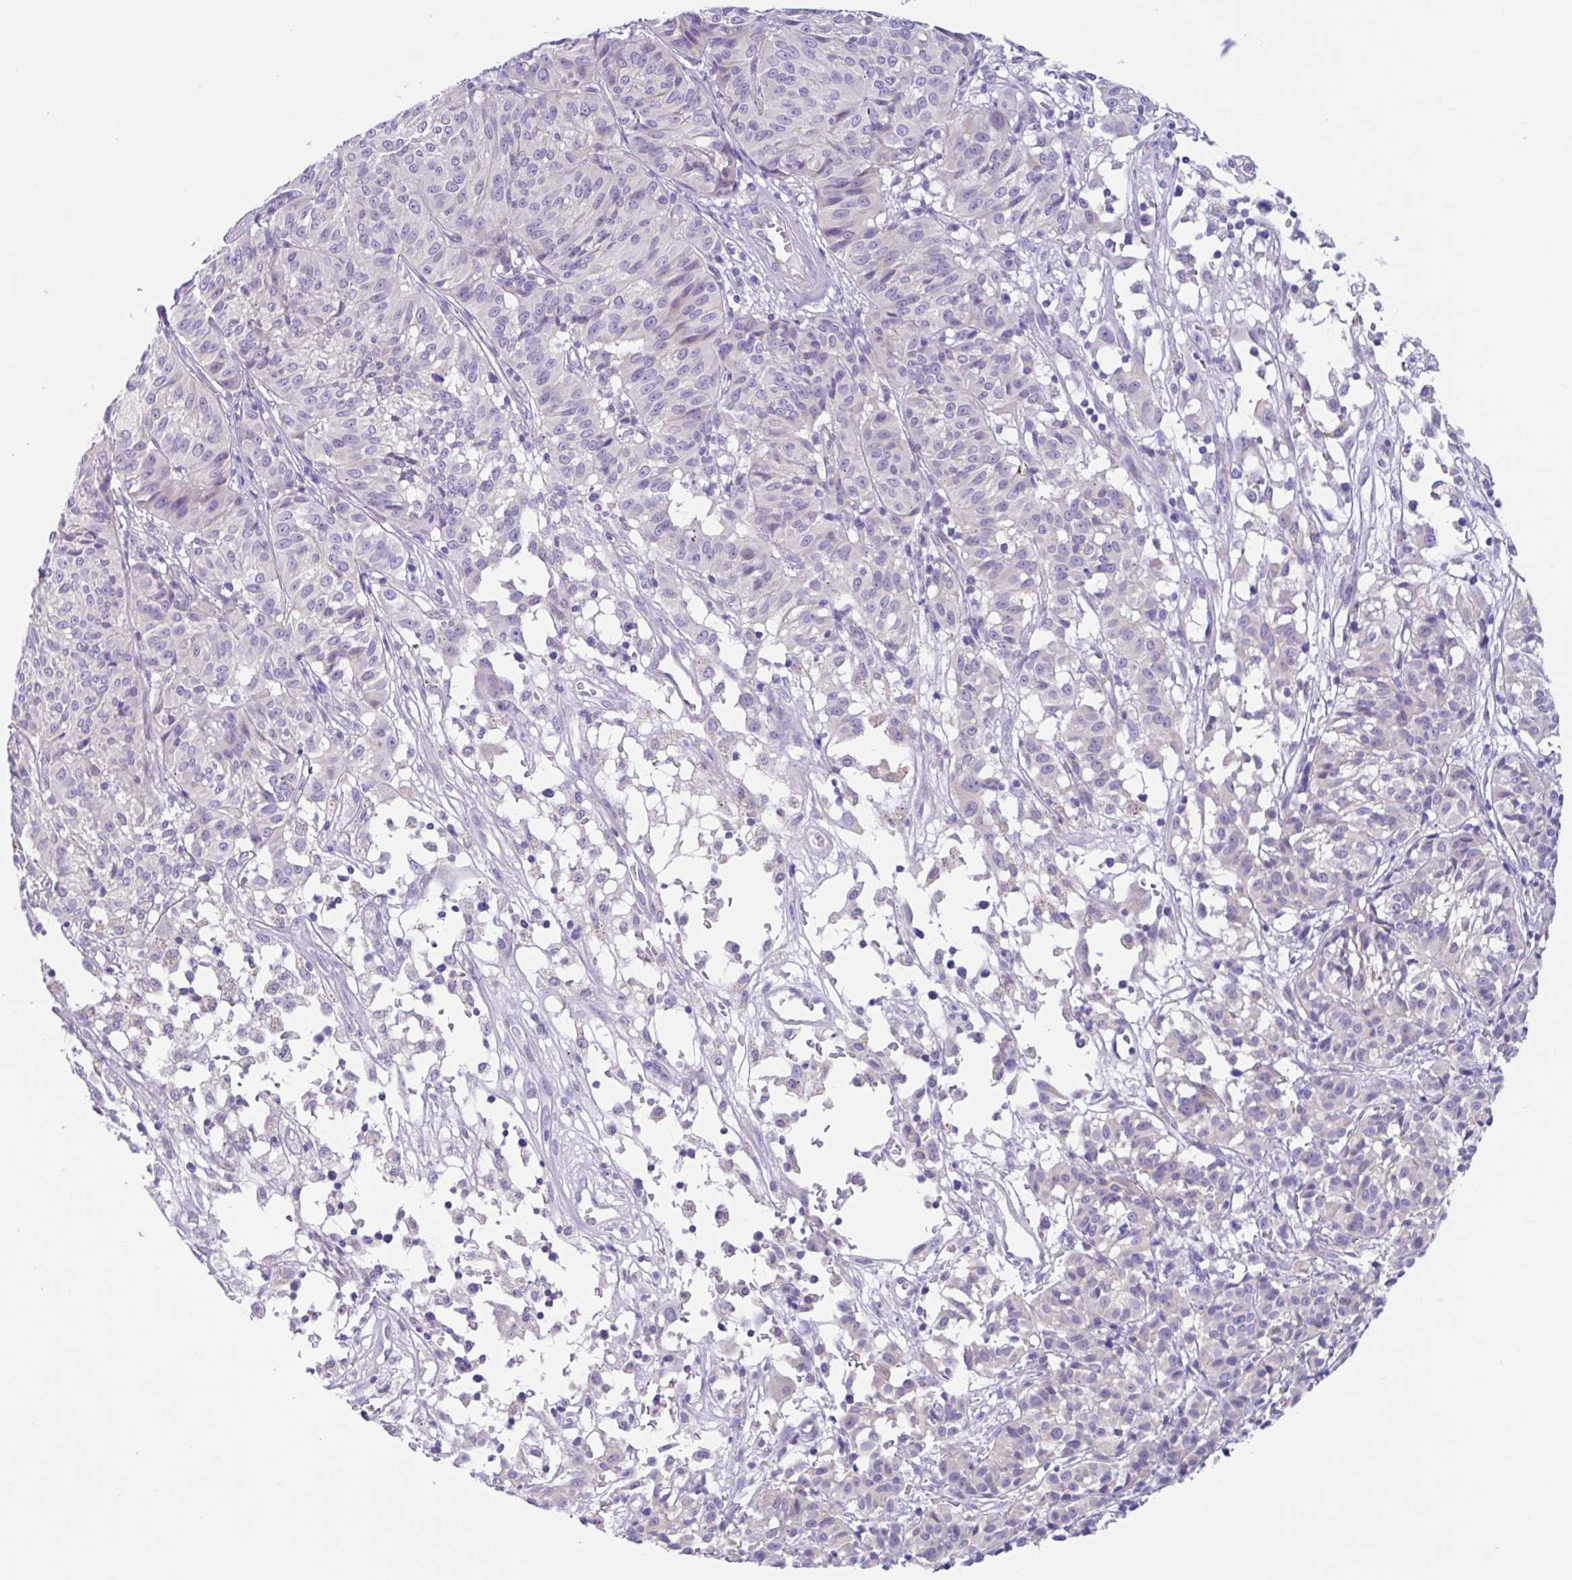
{"staining": {"intensity": "negative", "quantity": "none", "location": "none"}, "tissue": "melanoma", "cell_type": "Tumor cells", "image_type": "cancer", "snomed": [{"axis": "morphology", "description": "Malignant melanoma, NOS"}, {"axis": "topography", "description": "Skin"}], "caption": "Tumor cells show no significant expression in melanoma.", "gene": "OR6N2", "patient": {"sex": "female", "age": 72}}